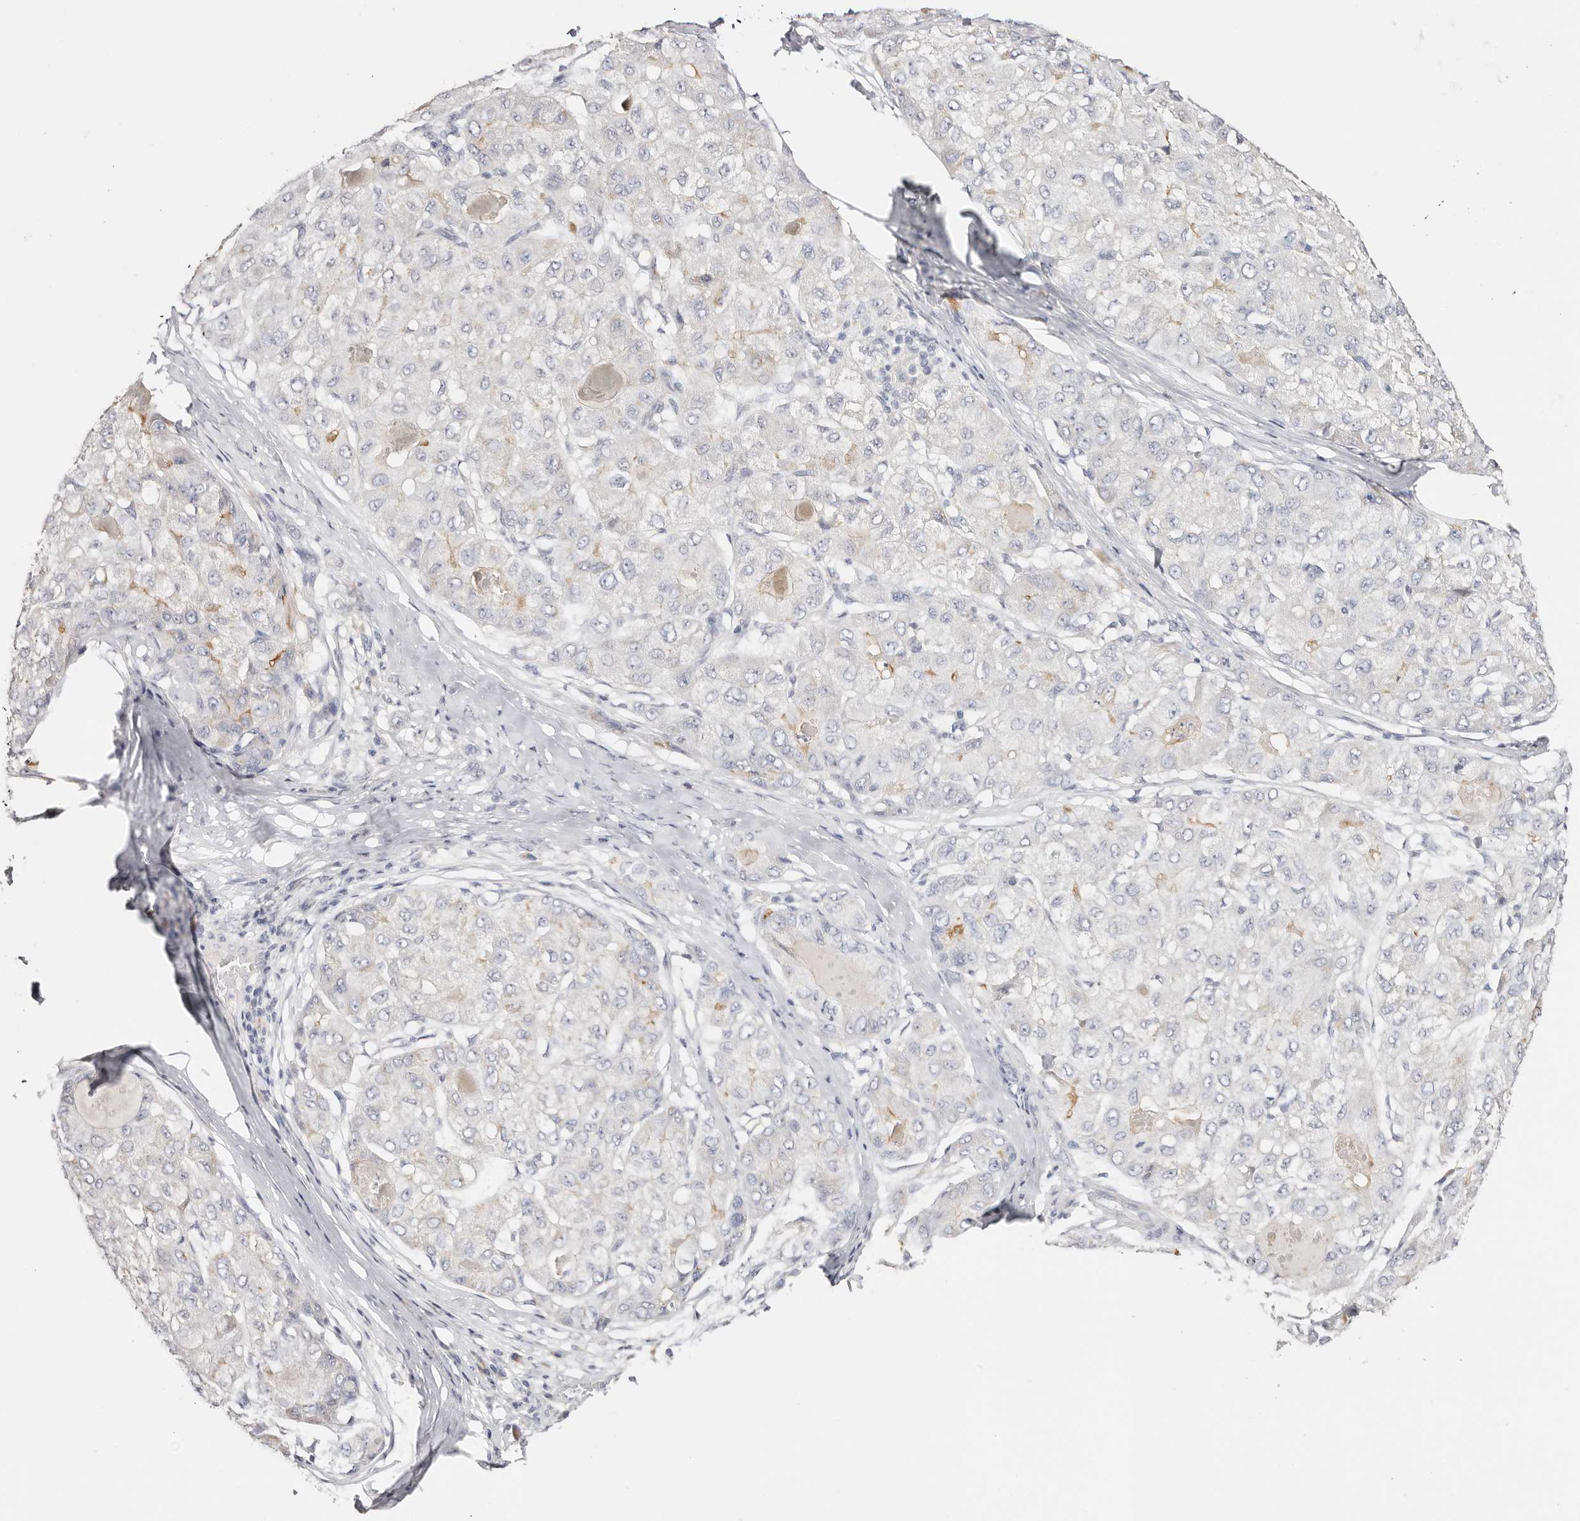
{"staining": {"intensity": "negative", "quantity": "none", "location": "none"}, "tissue": "liver cancer", "cell_type": "Tumor cells", "image_type": "cancer", "snomed": [{"axis": "morphology", "description": "Carcinoma, Hepatocellular, NOS"}, {"axis": "topography", "description": "Liver"}], "caption": "Micrograph shows no significant protein positivity in tumor cells of liver hepatocellular carcinoma.", "gene": "DNASE1", "patient": {"sex": "male", "age": 80}}